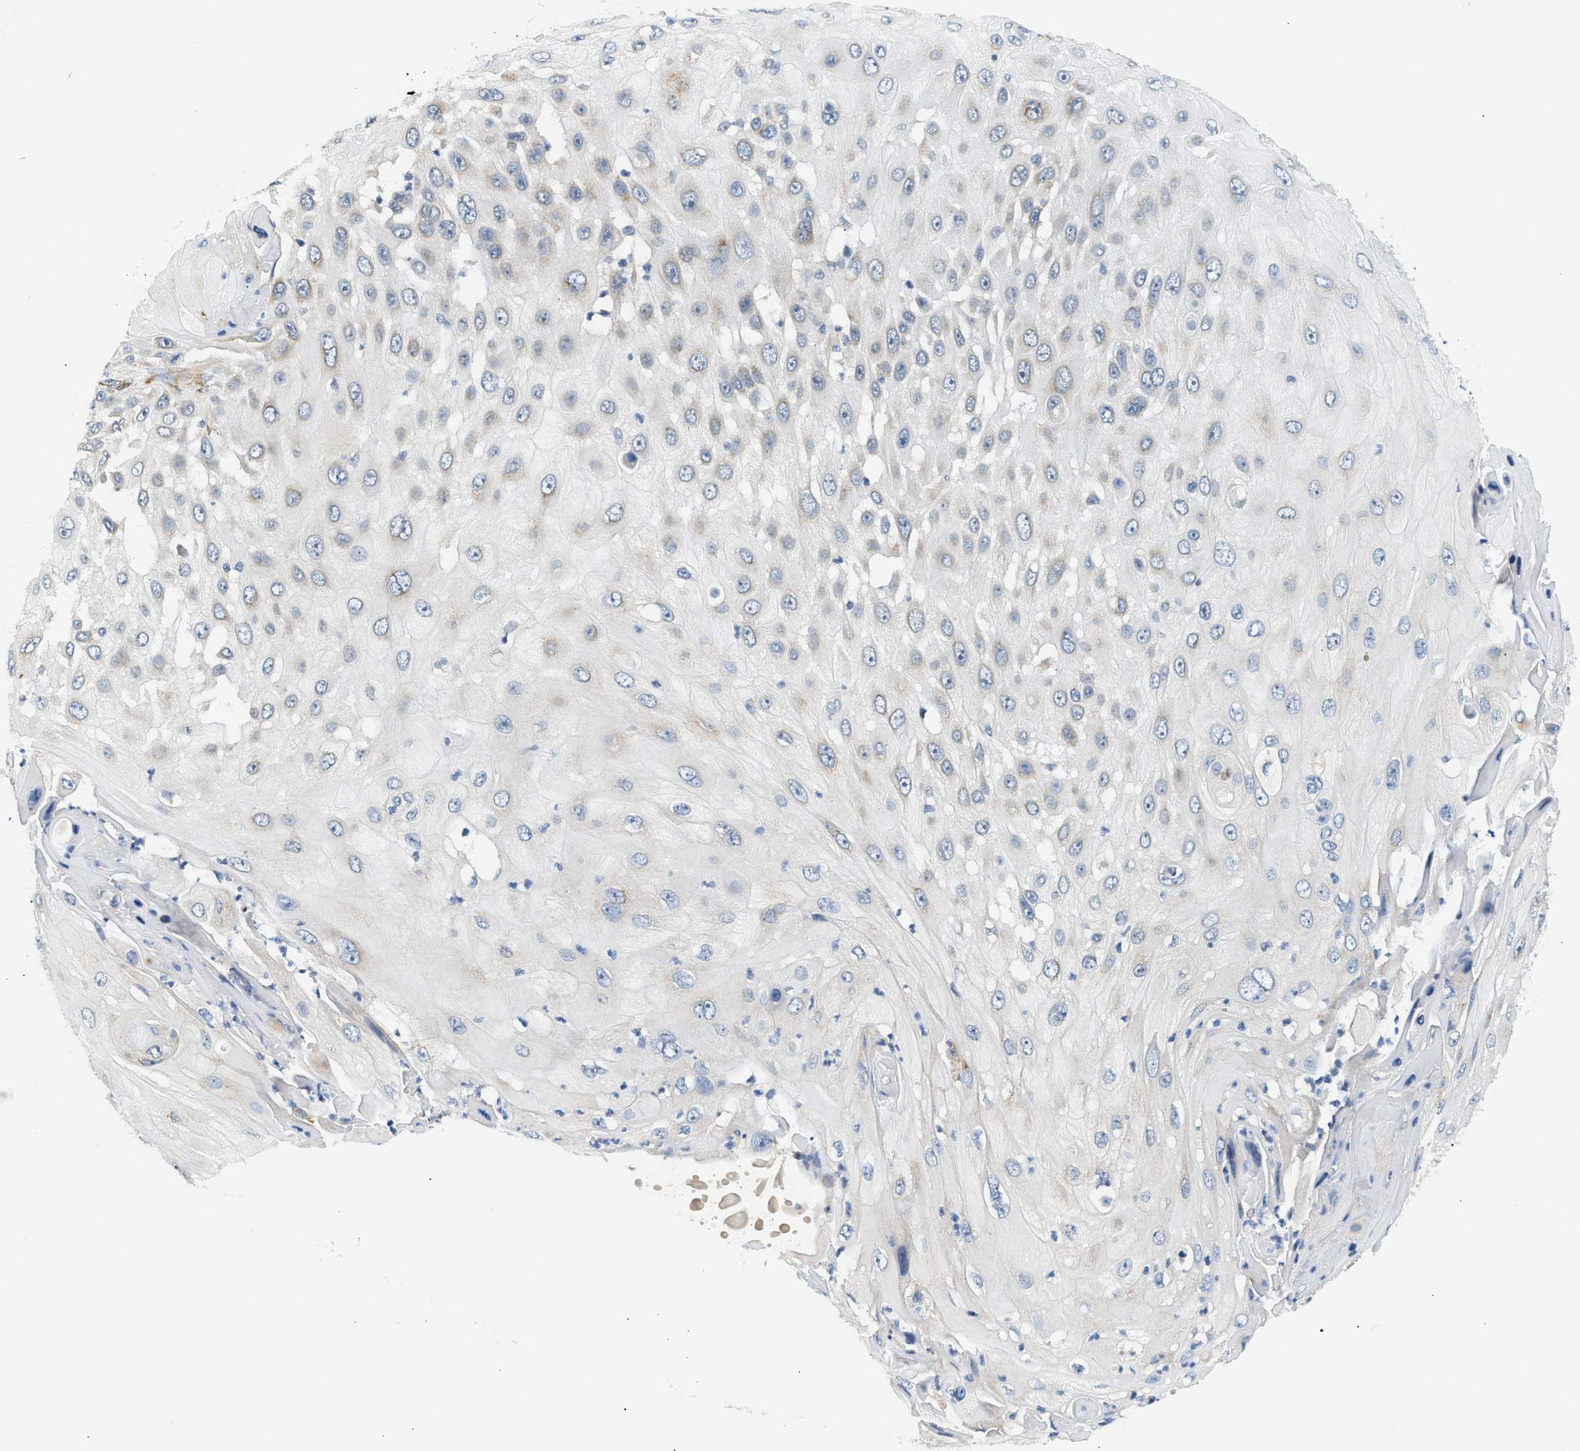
{"staining": {"intensity": "weak", "quantity": "<25%", "location": "cytoplasmic/membranous"}, "tissue": "skin cancer", "cell_type": "Tumor cells", "image_type": "cancer", "snomed": [{"axis": "morphology", "description": "Squamous cell carcinoma, NOS"}, {"axis": "topography", "description": "Skin"}], "caption": "This image is of skin cancer (squamous cell carcinoma) stained with IHC to label a protein in brown with the nuclei are counter-stained blue. There is no expression in tumor cells.", "gene": "KCNC2", "patient": {"sex": "female", "age": 44}}